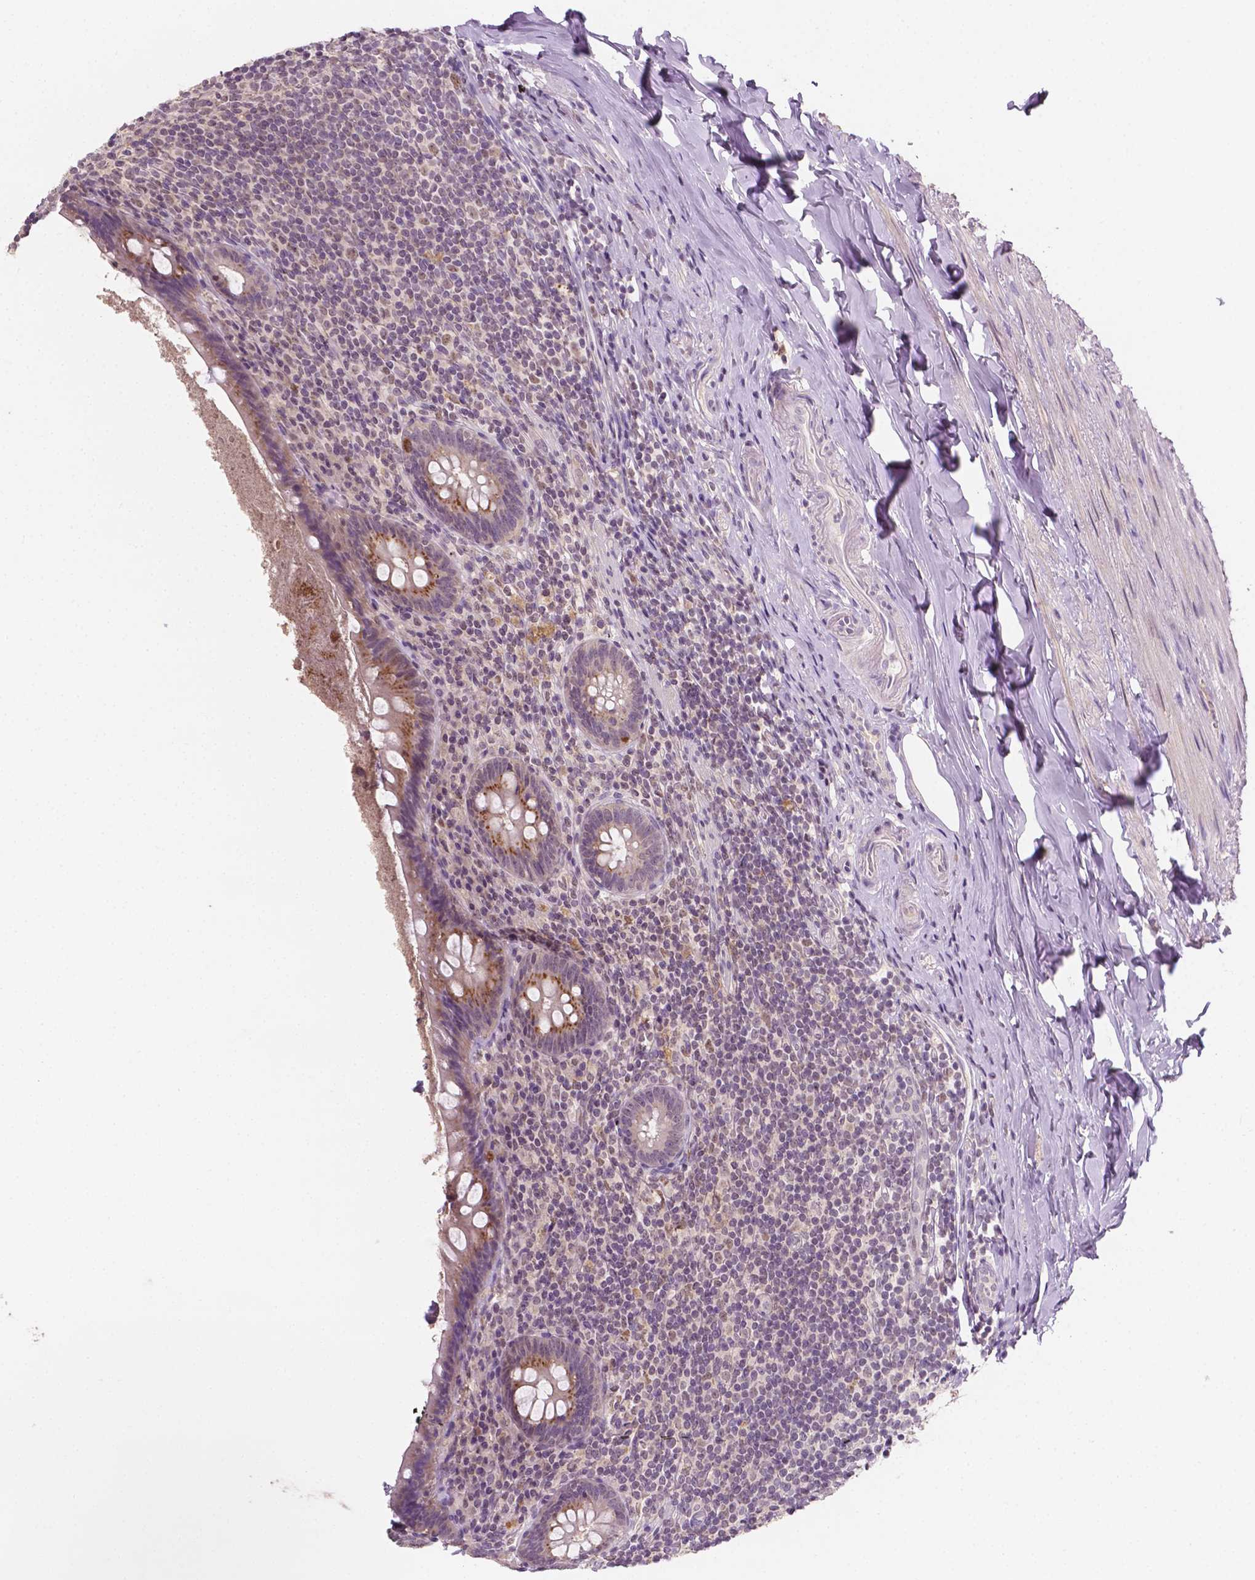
{"staining": {"intensity": "moderate", "quantity": ">75%", "location": "cytoplasmic/membranous"}, "tissue": "appendix", "cell_type": "Glandular cells", "image_type": "normal", "snomed": [{"axis": "morphology", "description": "Normal tissue, NOS"}, {"axis": "topography", "description": "Appendix"}], "caption": "The photomicrograph shows a brown stain indicating the presence of a protein in the cytoplasmic/membranous of glandular cells in appendix. Using DAB (brown) and hematoxylin (blue) stains, captured at high magnification using brightfield microscopy.", "gene": "MROH6", "patient": {"sex": "male", "age": 47}}